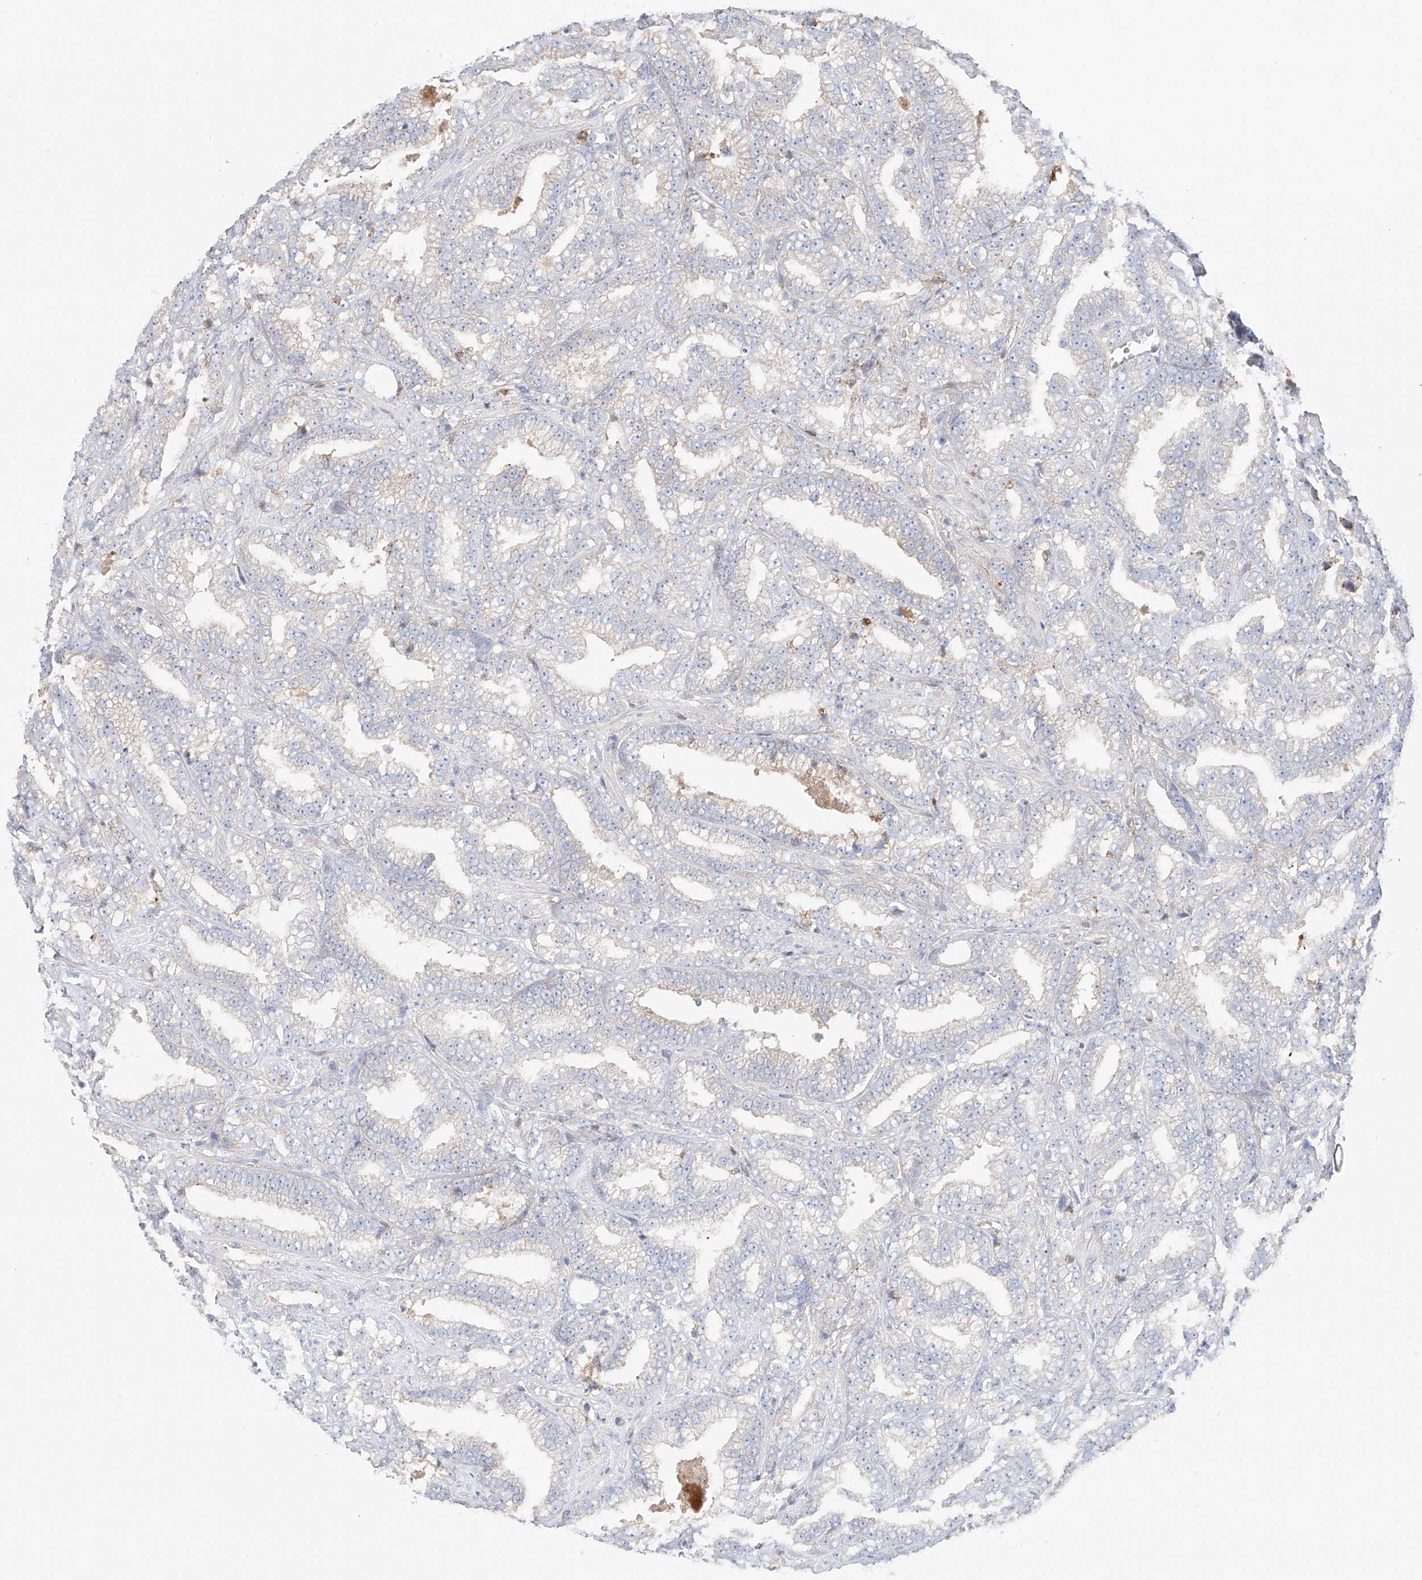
{"staining": {"intensity": "negative", "quantity": "none", "location": "none"}, "tissue": "prostate cancer", "cell_type": "Tumor cells", "image_type": "cancer", "snomed": [{"axis": "morphology", "description": "Adenocarcinoma, High grade"}, {"axis": "topography", "description": "Prostate and seminal vesicle, NOS"}], "caption": "Tumor cells show no significant protein positivity in adenocarcinoma (high-grade) (prostate).", "gene": "PGGT1B", "patient": {"sex": "male", "age": 67}}